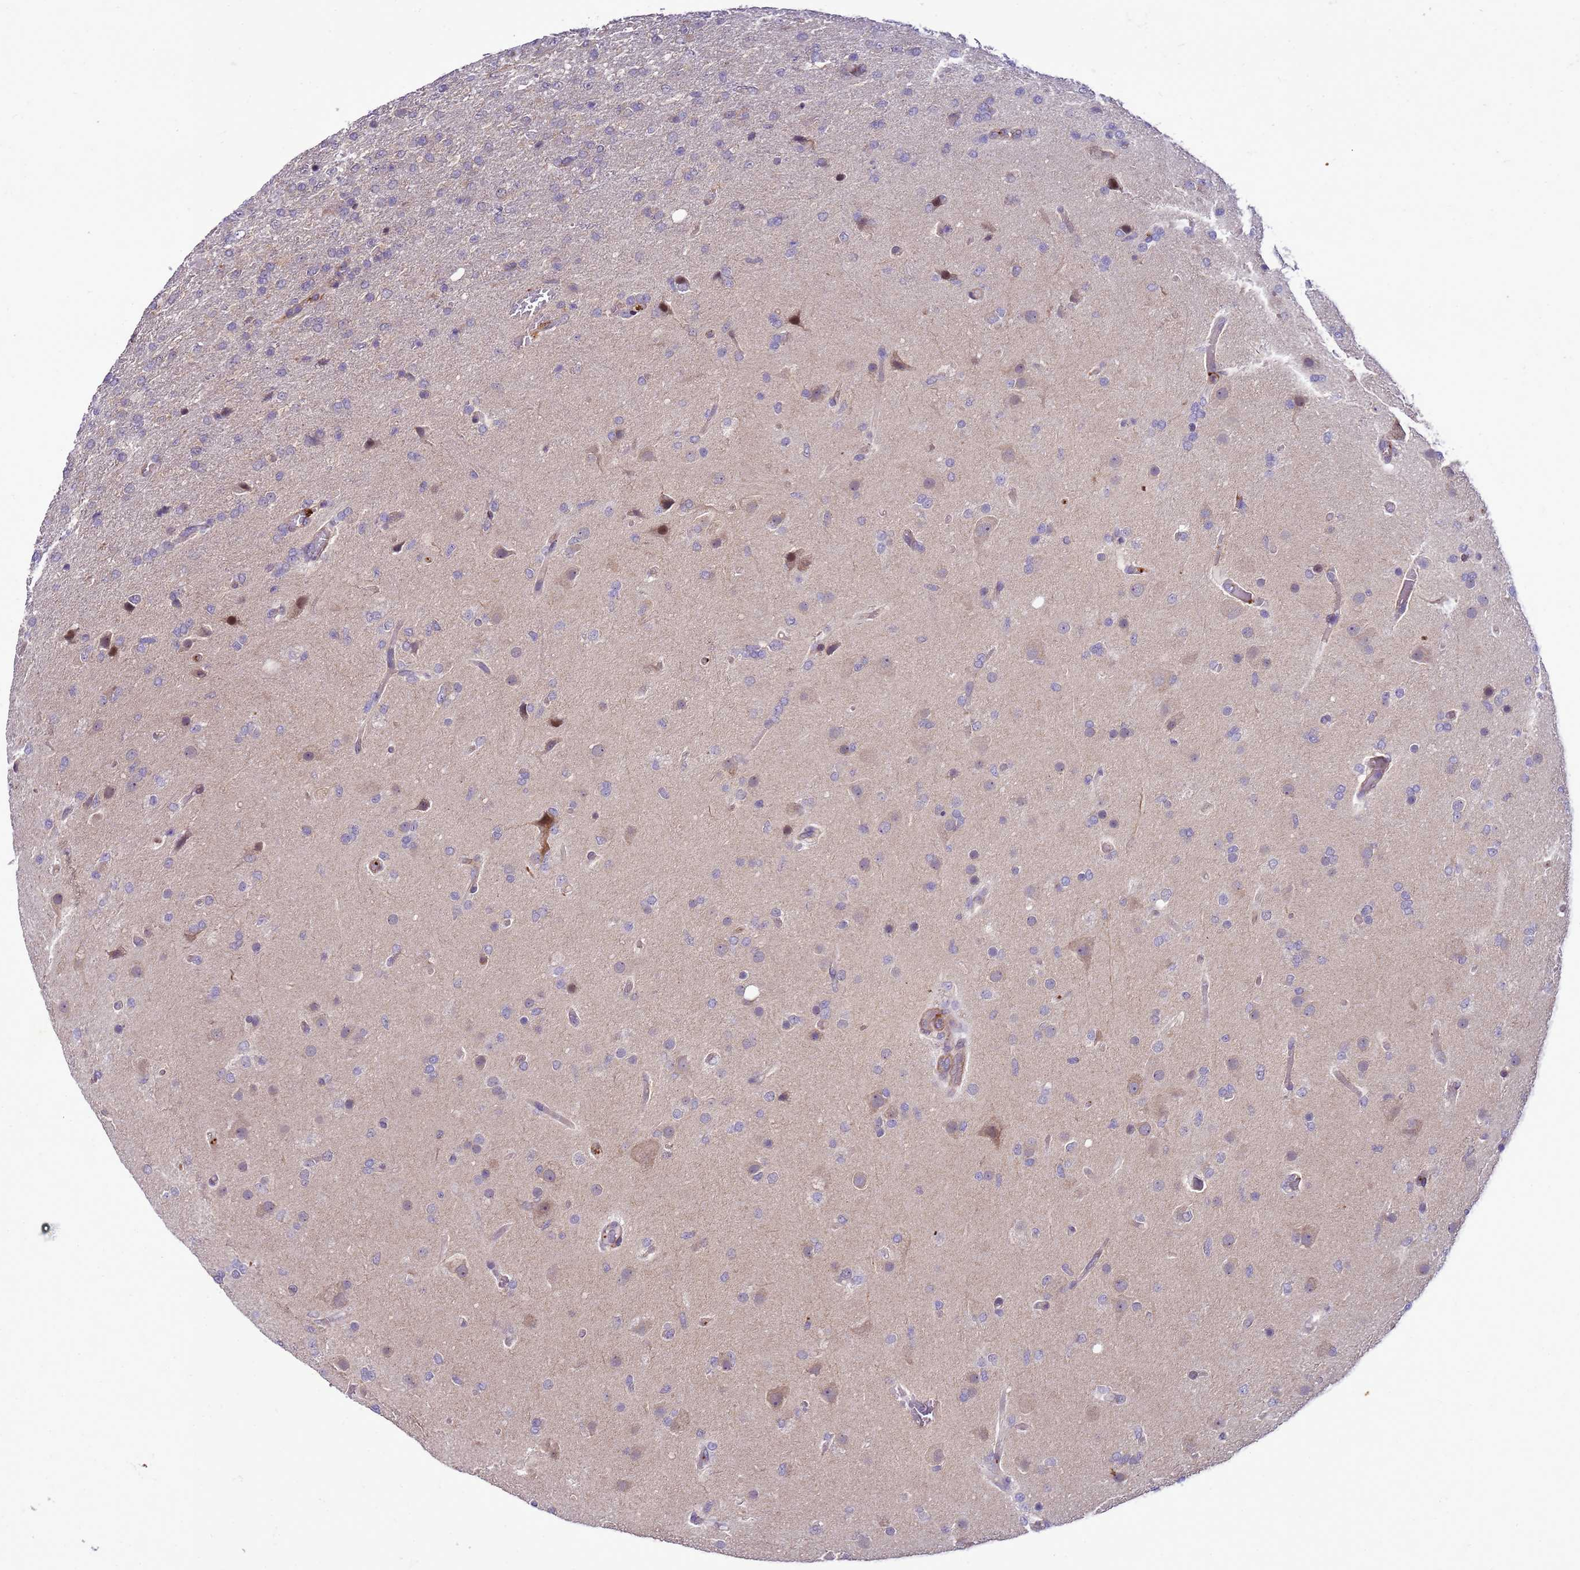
{"staining": {"intensity": "negative", "quantity": "none", "location": "none"}, "tissue": "glioma", "cell_type": "Tumor cells", "image_type": "cancer", "snomed": [{"axis": "morphology", "description": "Glioma, malignant, High grade"}, {"axis": "topography", "description": "Brain"}], "caption": "A photomicrograph of glioma stained for a protein exhibits no brown staining in tumor cells.", "gene": "GEN1", "patient": {"sex": "female", "age": 74}}